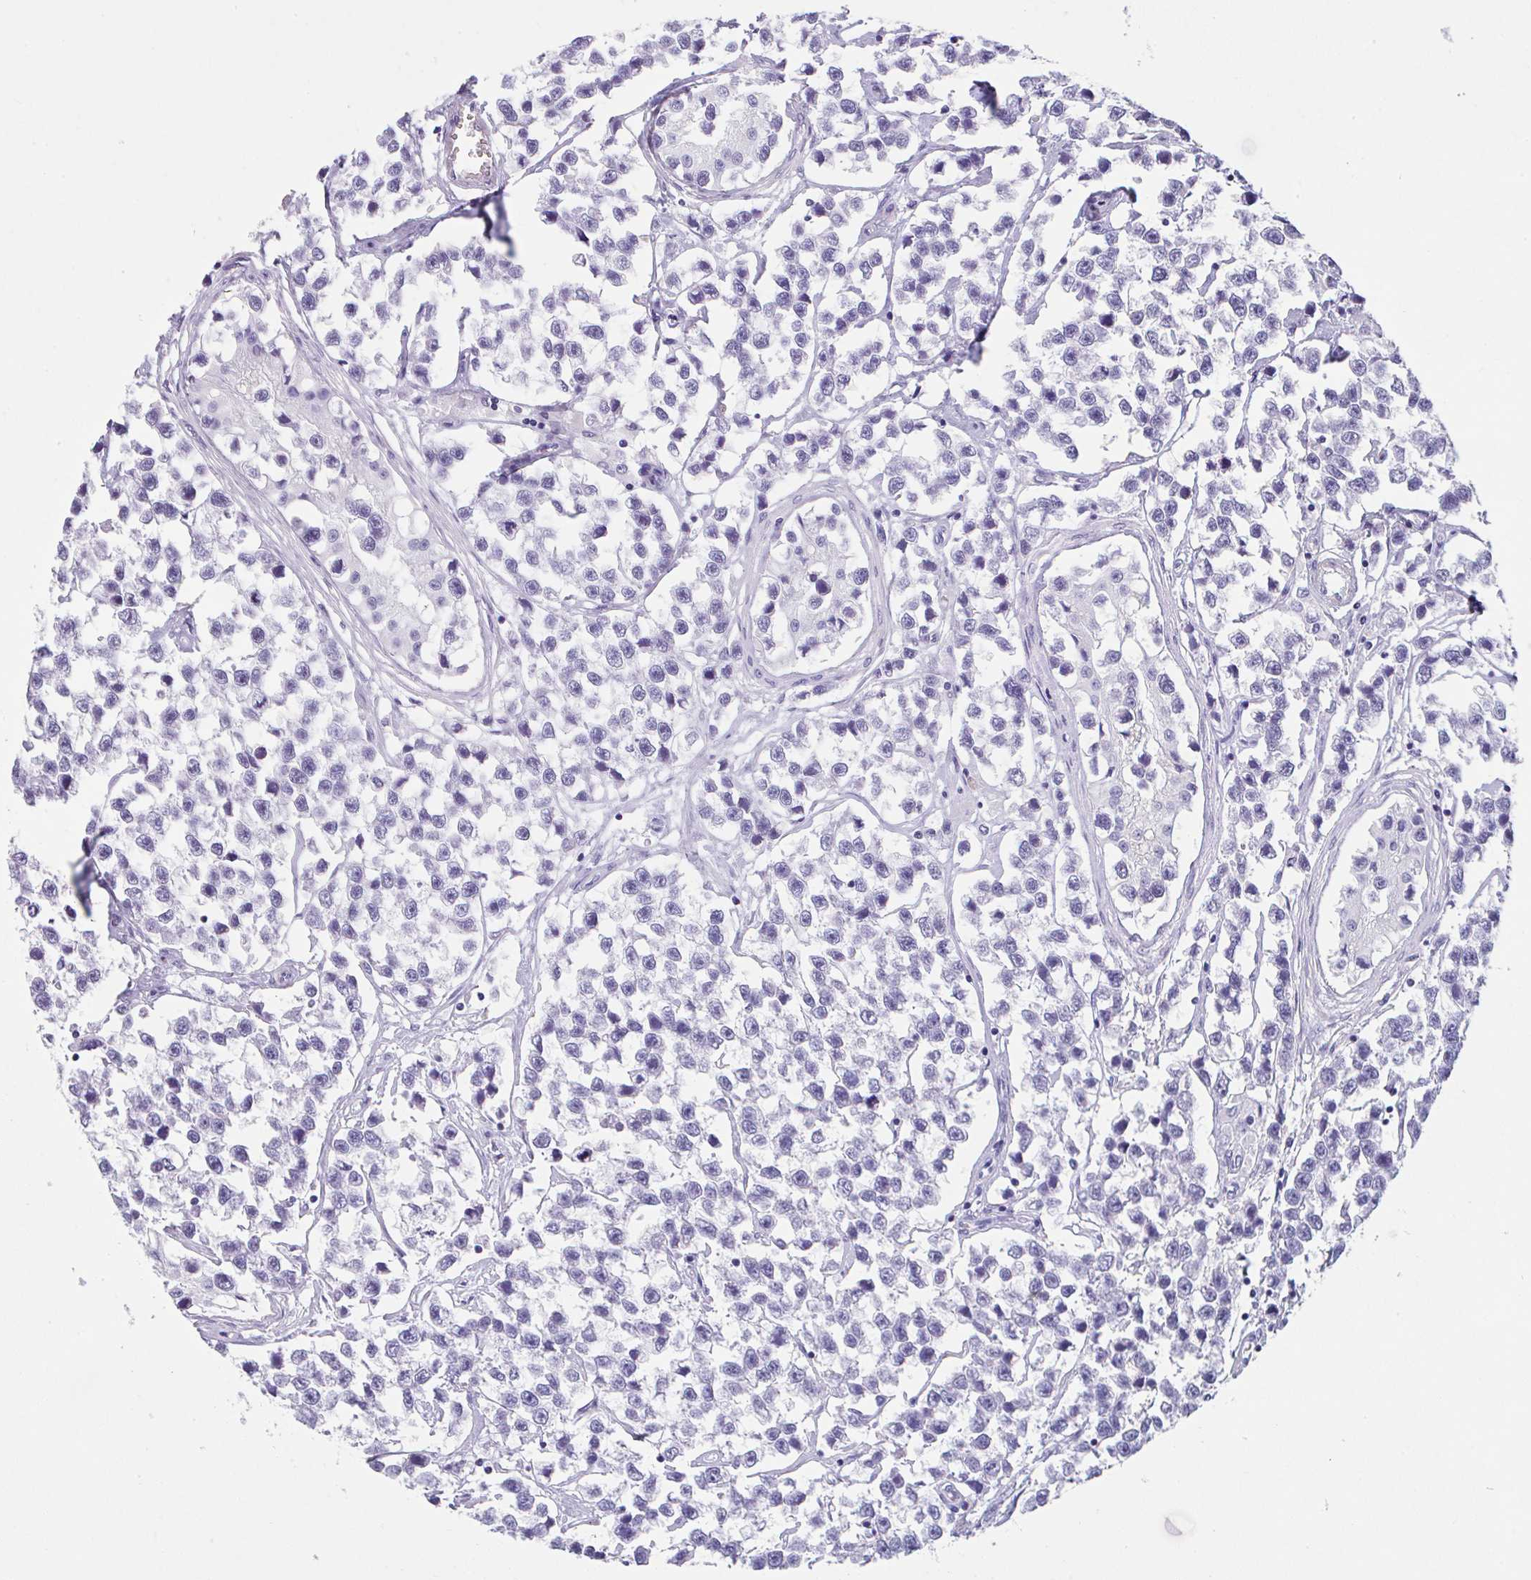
{"staining": {"intensity": "negative", "quantity": "none", "location": "none"}, "tissue": "testis cancer", "cell_type": "Tumor cells", "image_type": "cancer", "snomed": [{"axis": "morphology", "description": "Seminoma, NOS"}, {"axis": "topography", "description": "Testis"}], "caption": "This image is of seminoma (testis) stained with IHC to label a protein in brown with the nuclei are counter-stained blue. There is no expression in tumor cells.", "gene": "TAS2R41", "patient": {"sex": "male", "age": 26}}